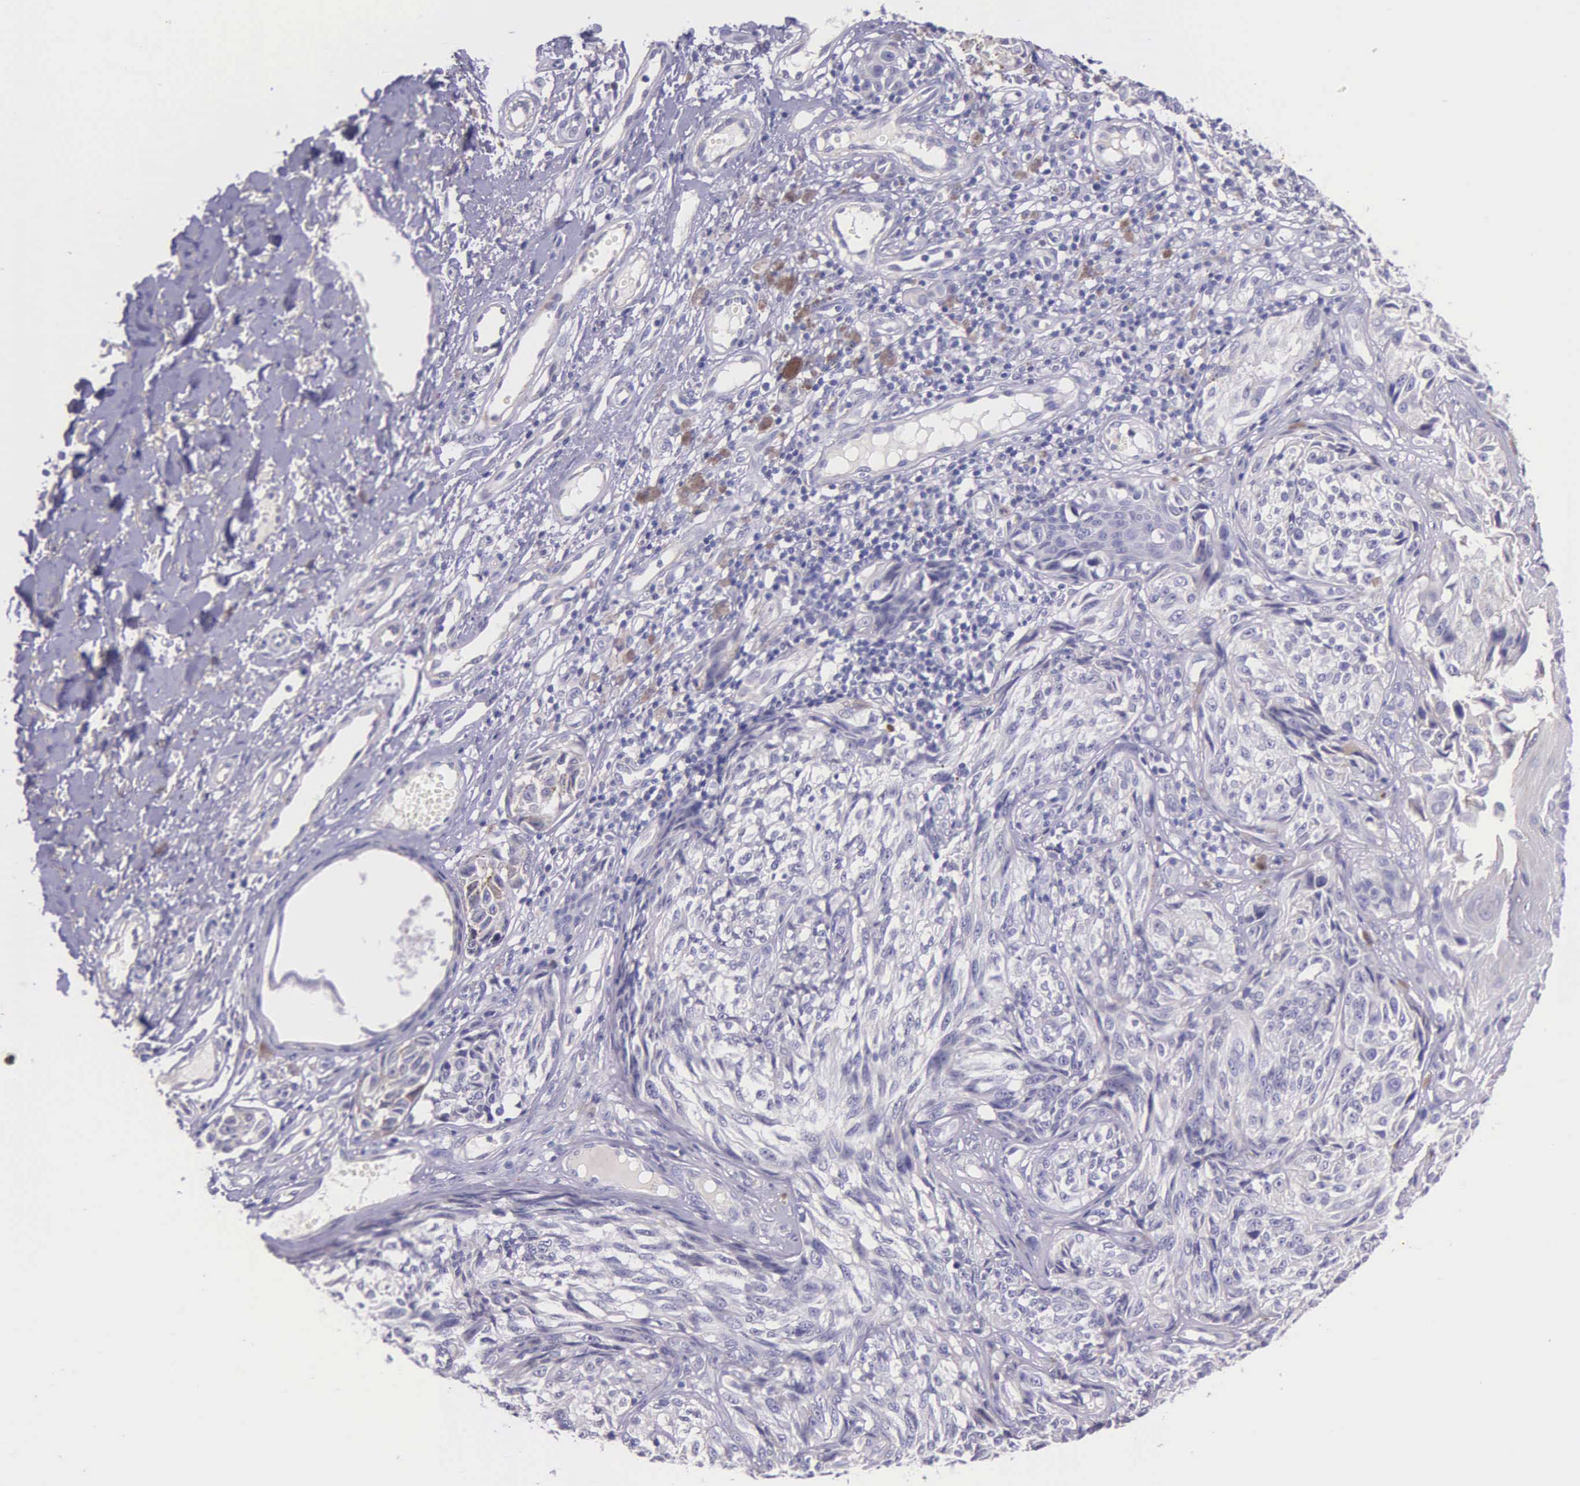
{"staining": {"intensity": "negative", "quantity": "none", "location": "none"}, "tissue": "melanoma", "cell_type": "Tumor cells", "image_type": "cancer", "snomed": [{"axis": "morphology", "description": "Malignant melanoma, NOS"}, {"axis": "topography", "description": "Skin"}], "caption": "An immunohistochemistry (IHC) image of malignant melanoma is shown. There is no staining in tumor cells of malignant melanoma. Brightfield microscopy of IHC stained with DAB (brown) and hematoxylin (blue), captured at high magnification.", "gene": "THSD7A", "patient": {"sex": "male", "age": 67}}